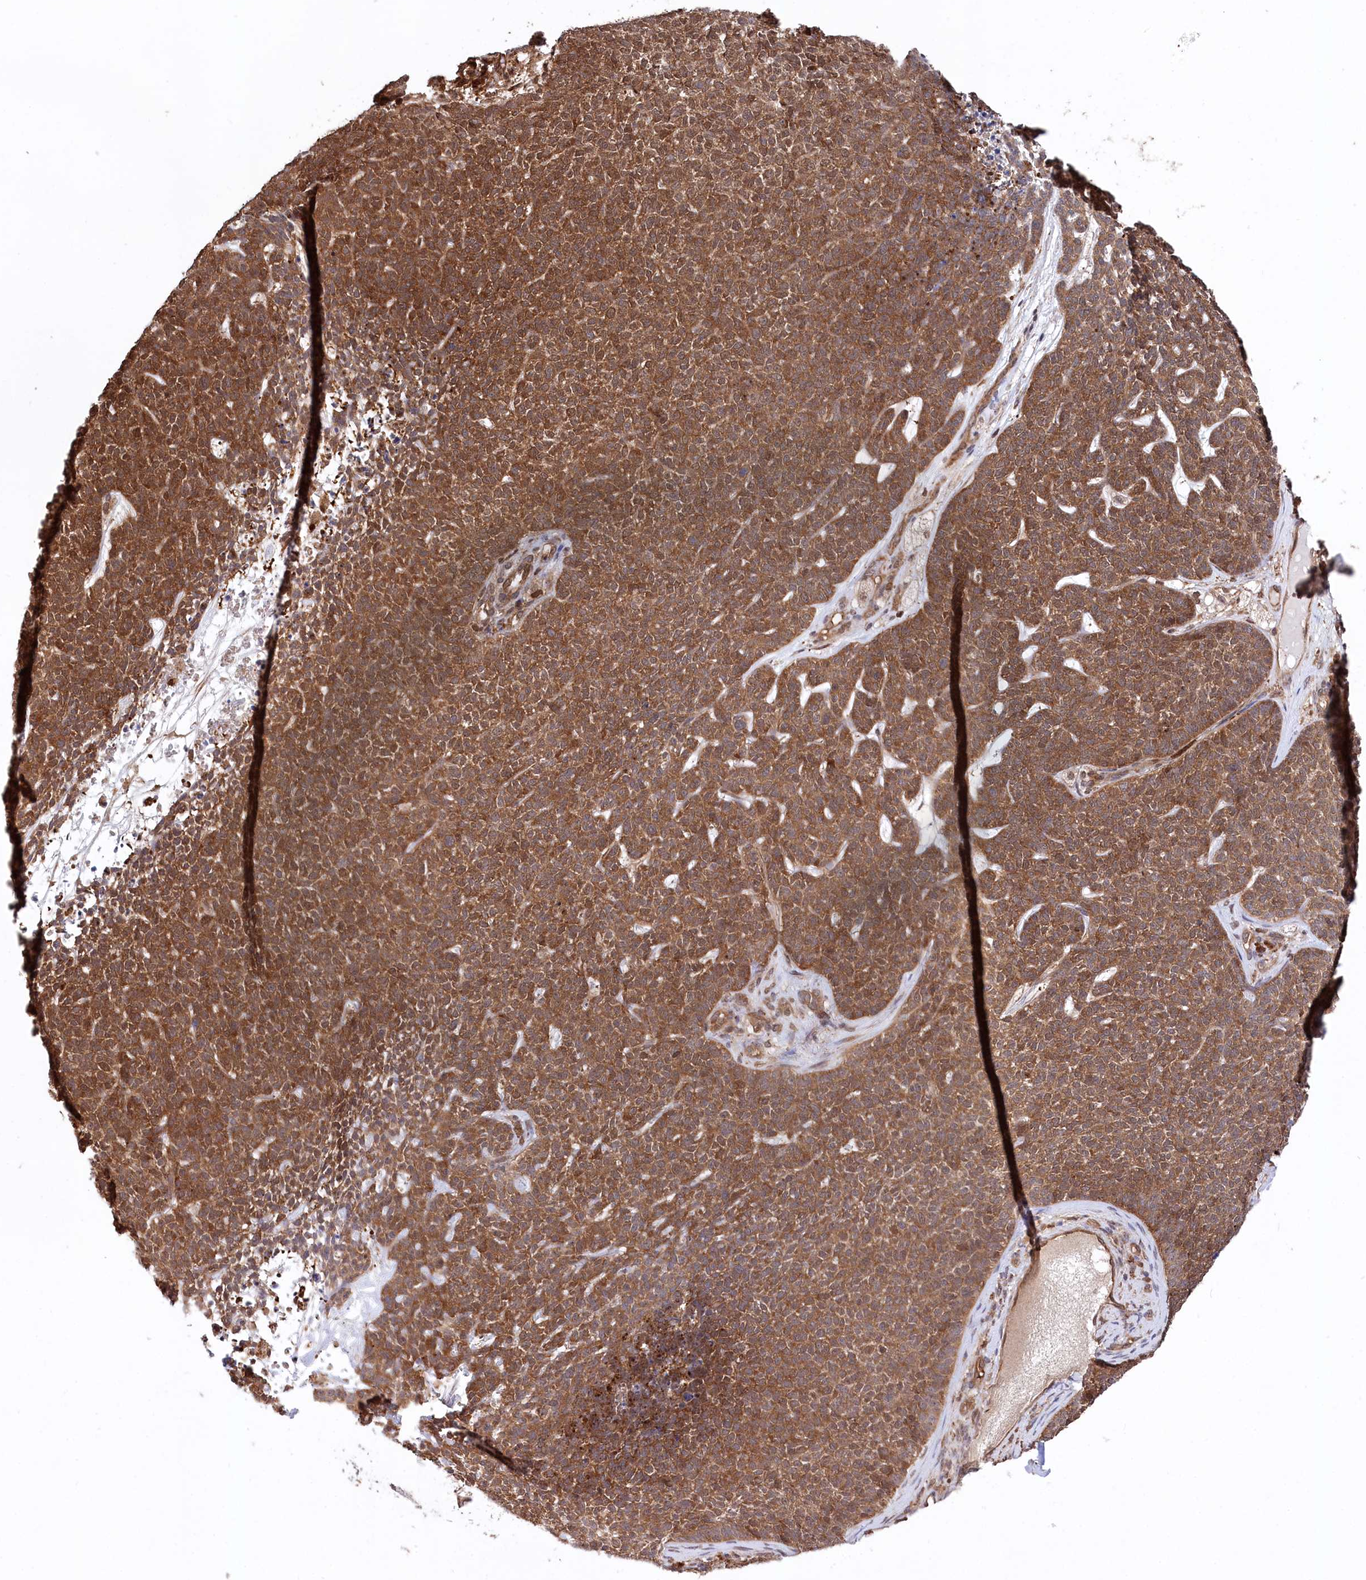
{"staining": {"intensity": "strong", "quantity": ">75%", "location": "cytoplasmic/membranous"}, "tissue": "skin cancer", "cell_type": "Tumor cells", "image_type": "cancer", "snomed": [{"axis": "morphology", "description": "Basal cell carcinoma"}, {"axis": "topography", "description": "Skin"}], "caption": "Immunohistochemical staining of human skin basal cell carcinoma displays high levels of strong cytoplasmic/membranous protein expression in approximately >75% of tumor cells. Immunohistochemistry (ihc) stains the protein of interest in brown and the nuclei are stained blue.", "gene": "LSG1", "patient": {"sex": "female", "age": 84}}